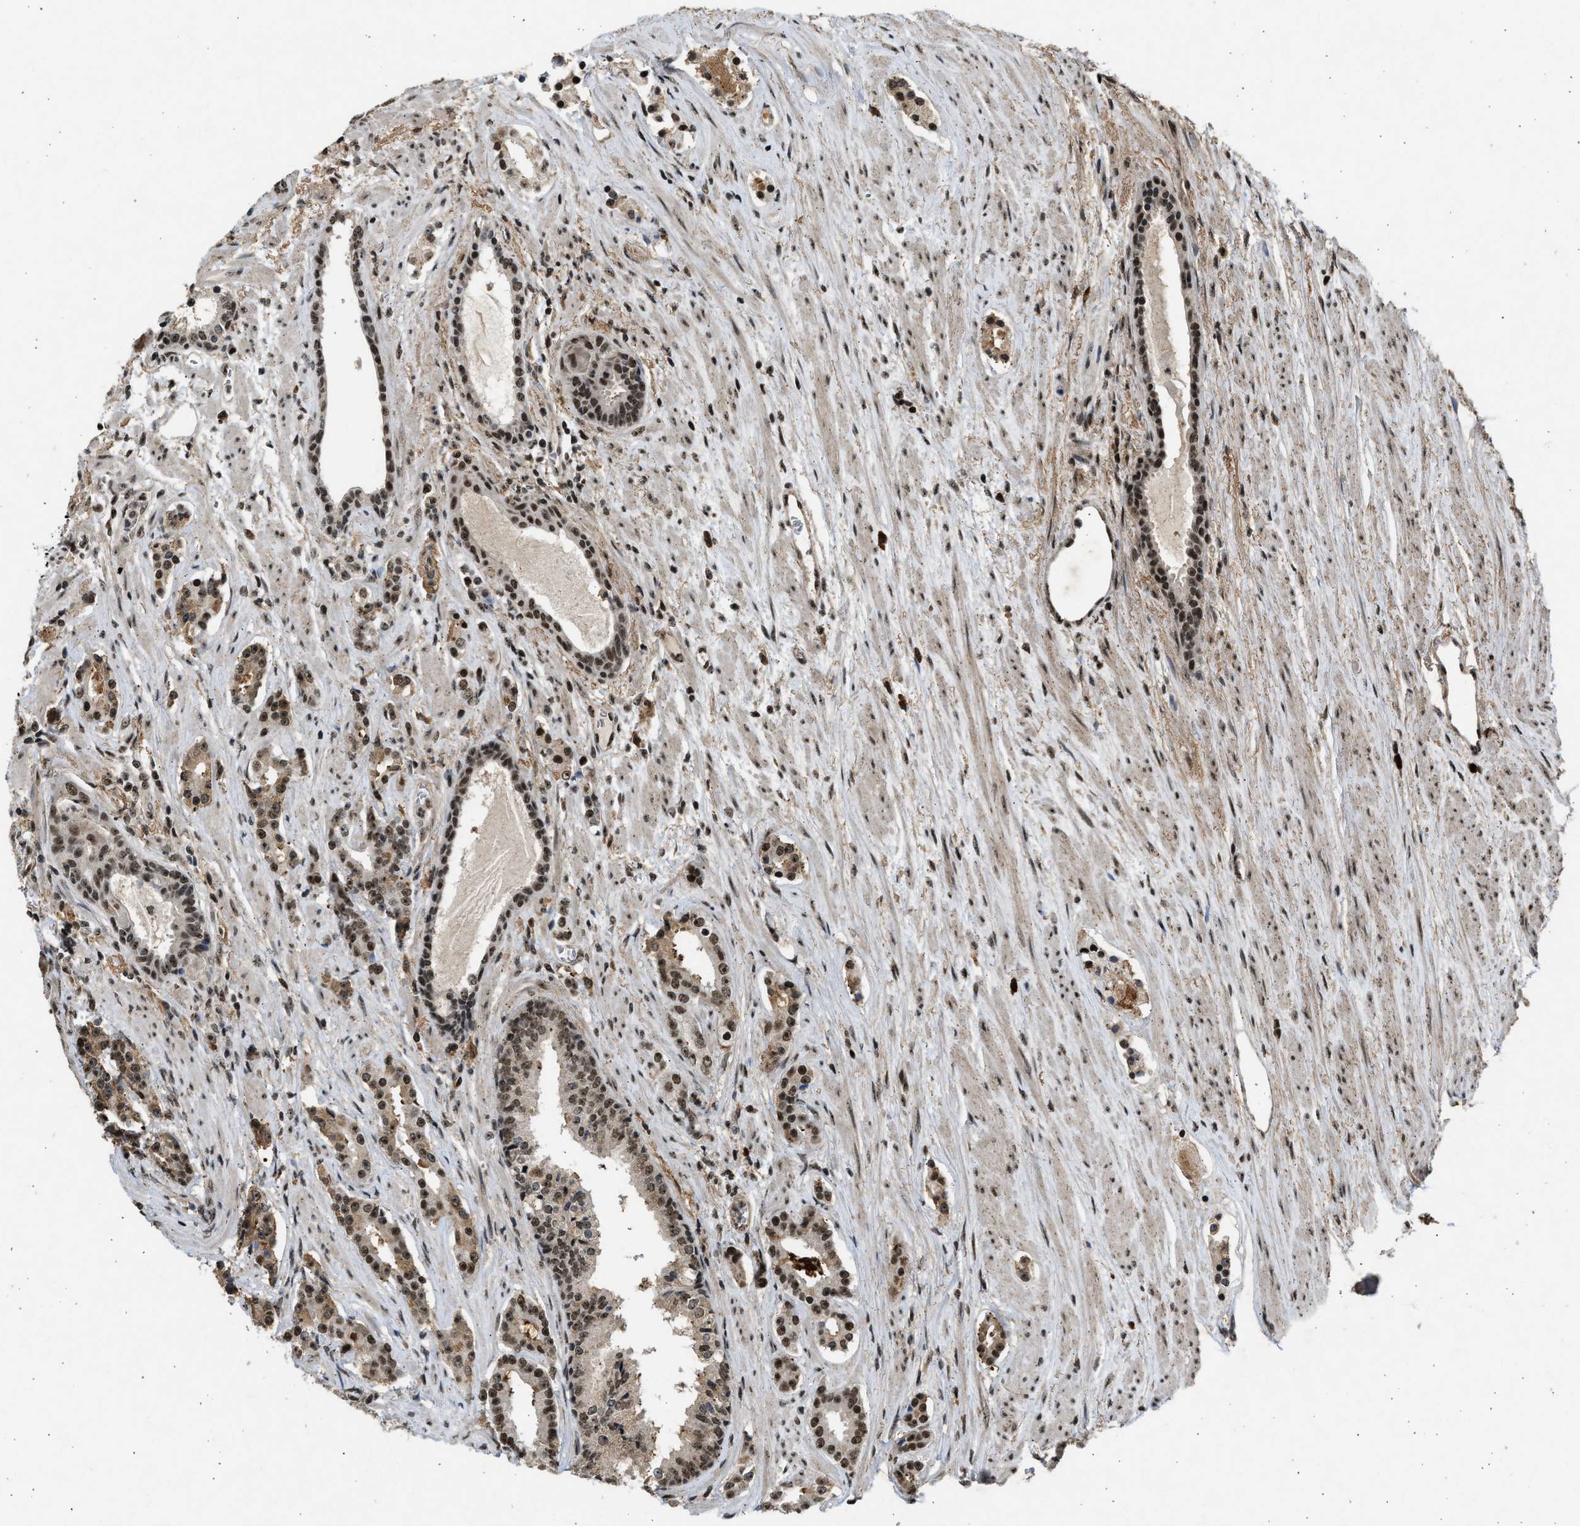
{"staining": {"intensity": "strong", "quantity": ">75%", "location": "nuclear"}, "tissue": "prostate cancer", "cell_type": "Tumor cells", "image_type": "cancer", "snomed": [{"axis": "morphology", "description": "Adenocarcinoma, High grade"}, {"axis": "topography", "description": "Prostate"}], "caption": "About >75% of tumor cells in human prostate cancer exhibit strong nuclear protein expression as visualized by brown immunohistochemical staining.", "gene": "TFDP2", "patient": {"sex": "male", "age": 71}}